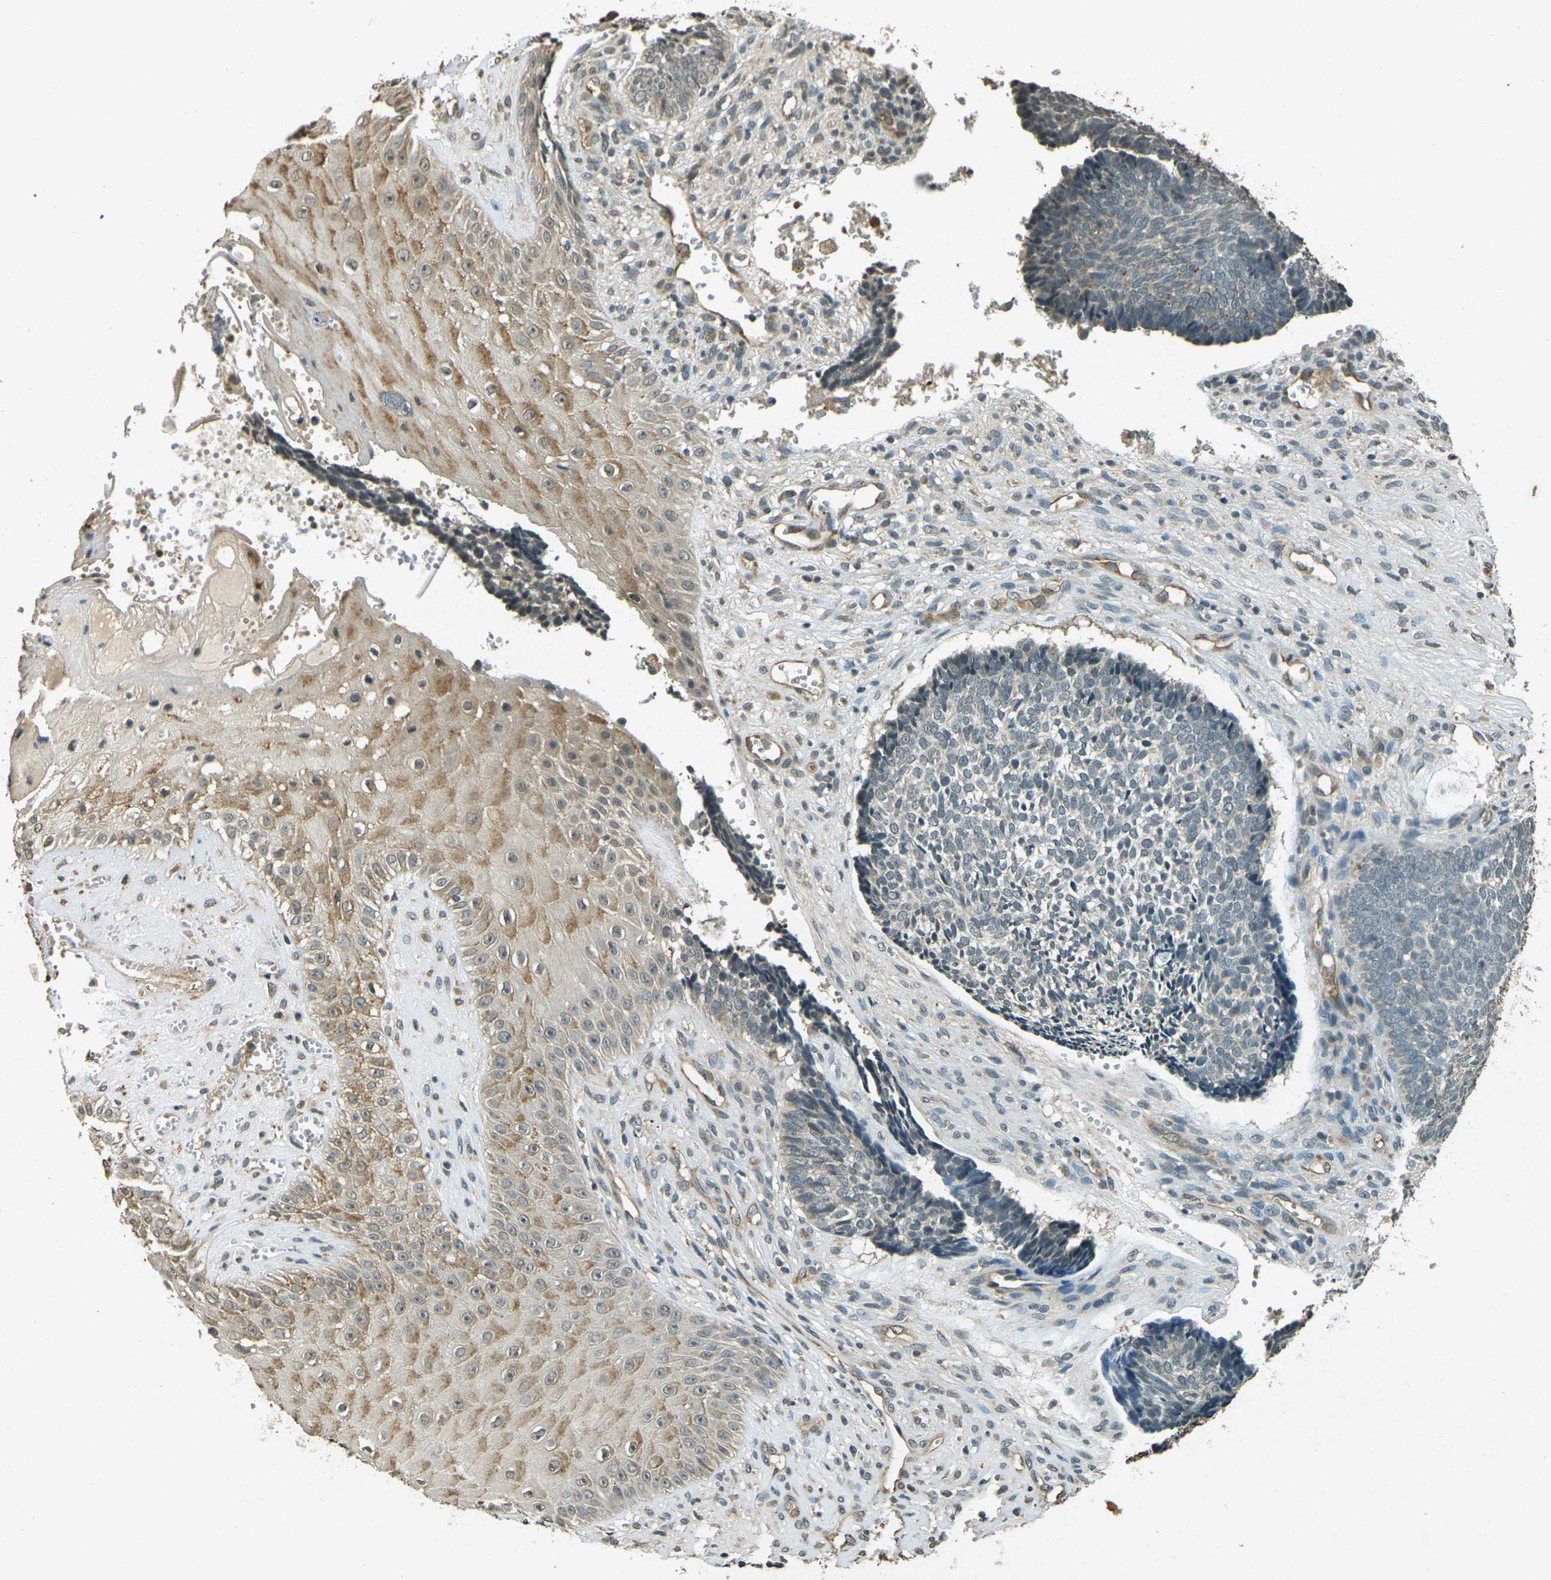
{"staining": {"intensity": "negative", "quantity": "none", "location": "none"}, "tissue": "skin cancer", "cell_type": "Tumor cells", "image_type": "cancer", "snomed": [{"axis": "morphology", "description": "Basal cell carcinoma"}, {"axis": "topography", "description": "Skin"}], "caption": "This is a photomicrograph of IHC staining of skin cancer (basal cell carcinoma), which shows no positivity in tumor cells.", "gene": "PDE2A", "patient": {"sex": "male", "age": 84}}